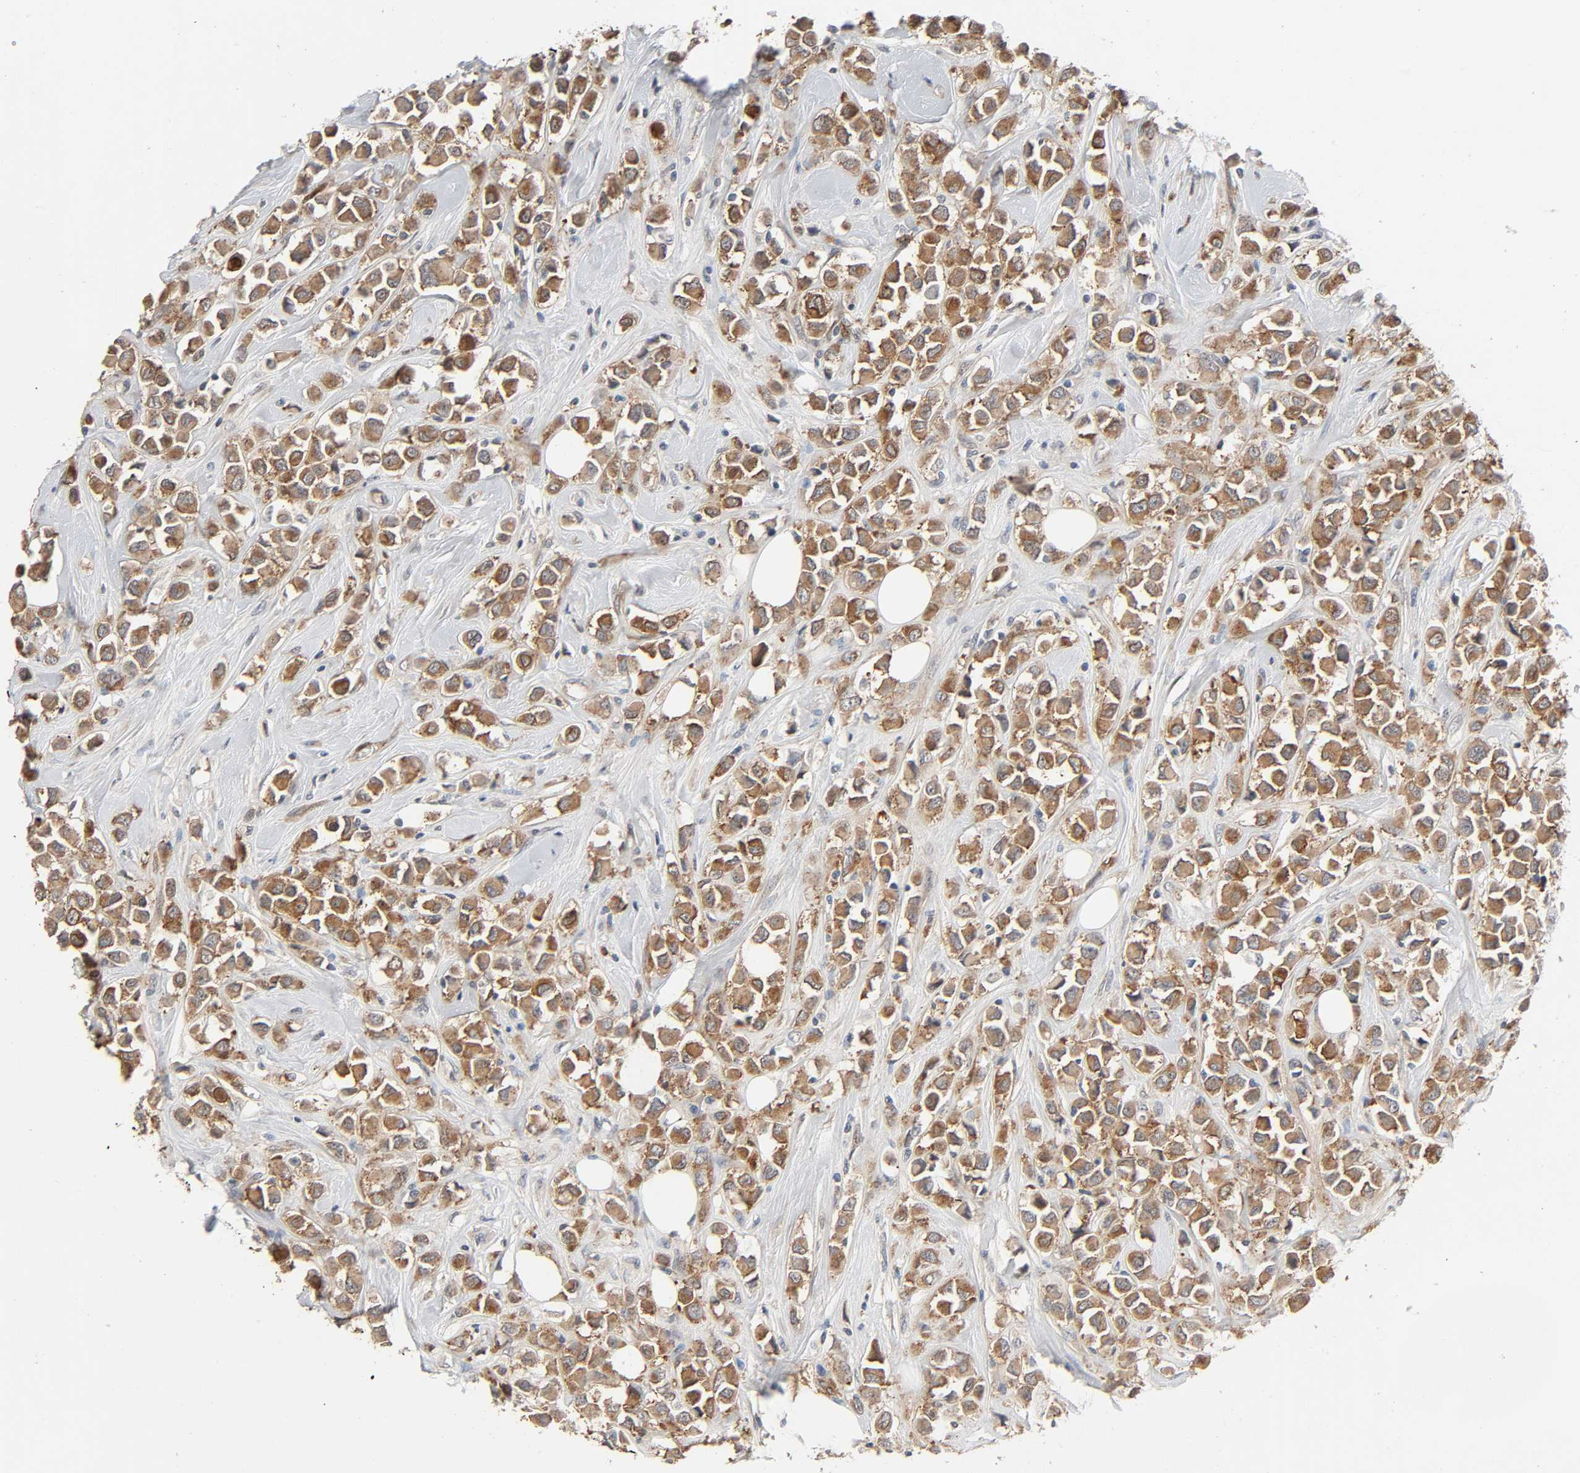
{"staining": {"intensity": "moderate", "quantity": ">75%", "location": "cytoplasmic/membranous"}, "tissue": "breast cancer", "cell_type": "Tumor cells", "image_type": "cancer", "snomed": [{"axis": "morphology", "description": "Duct carcinoma"}, {"axis": "topography", "description": "Breast"}], "caption": "Tumor cells reveal moderate cytoplasmic/membranous expression in about >75% of cells in invasive ductal carcinoma (breast).", "gene": "PTK2", "patient": {"sex": "female", "age": 61}}